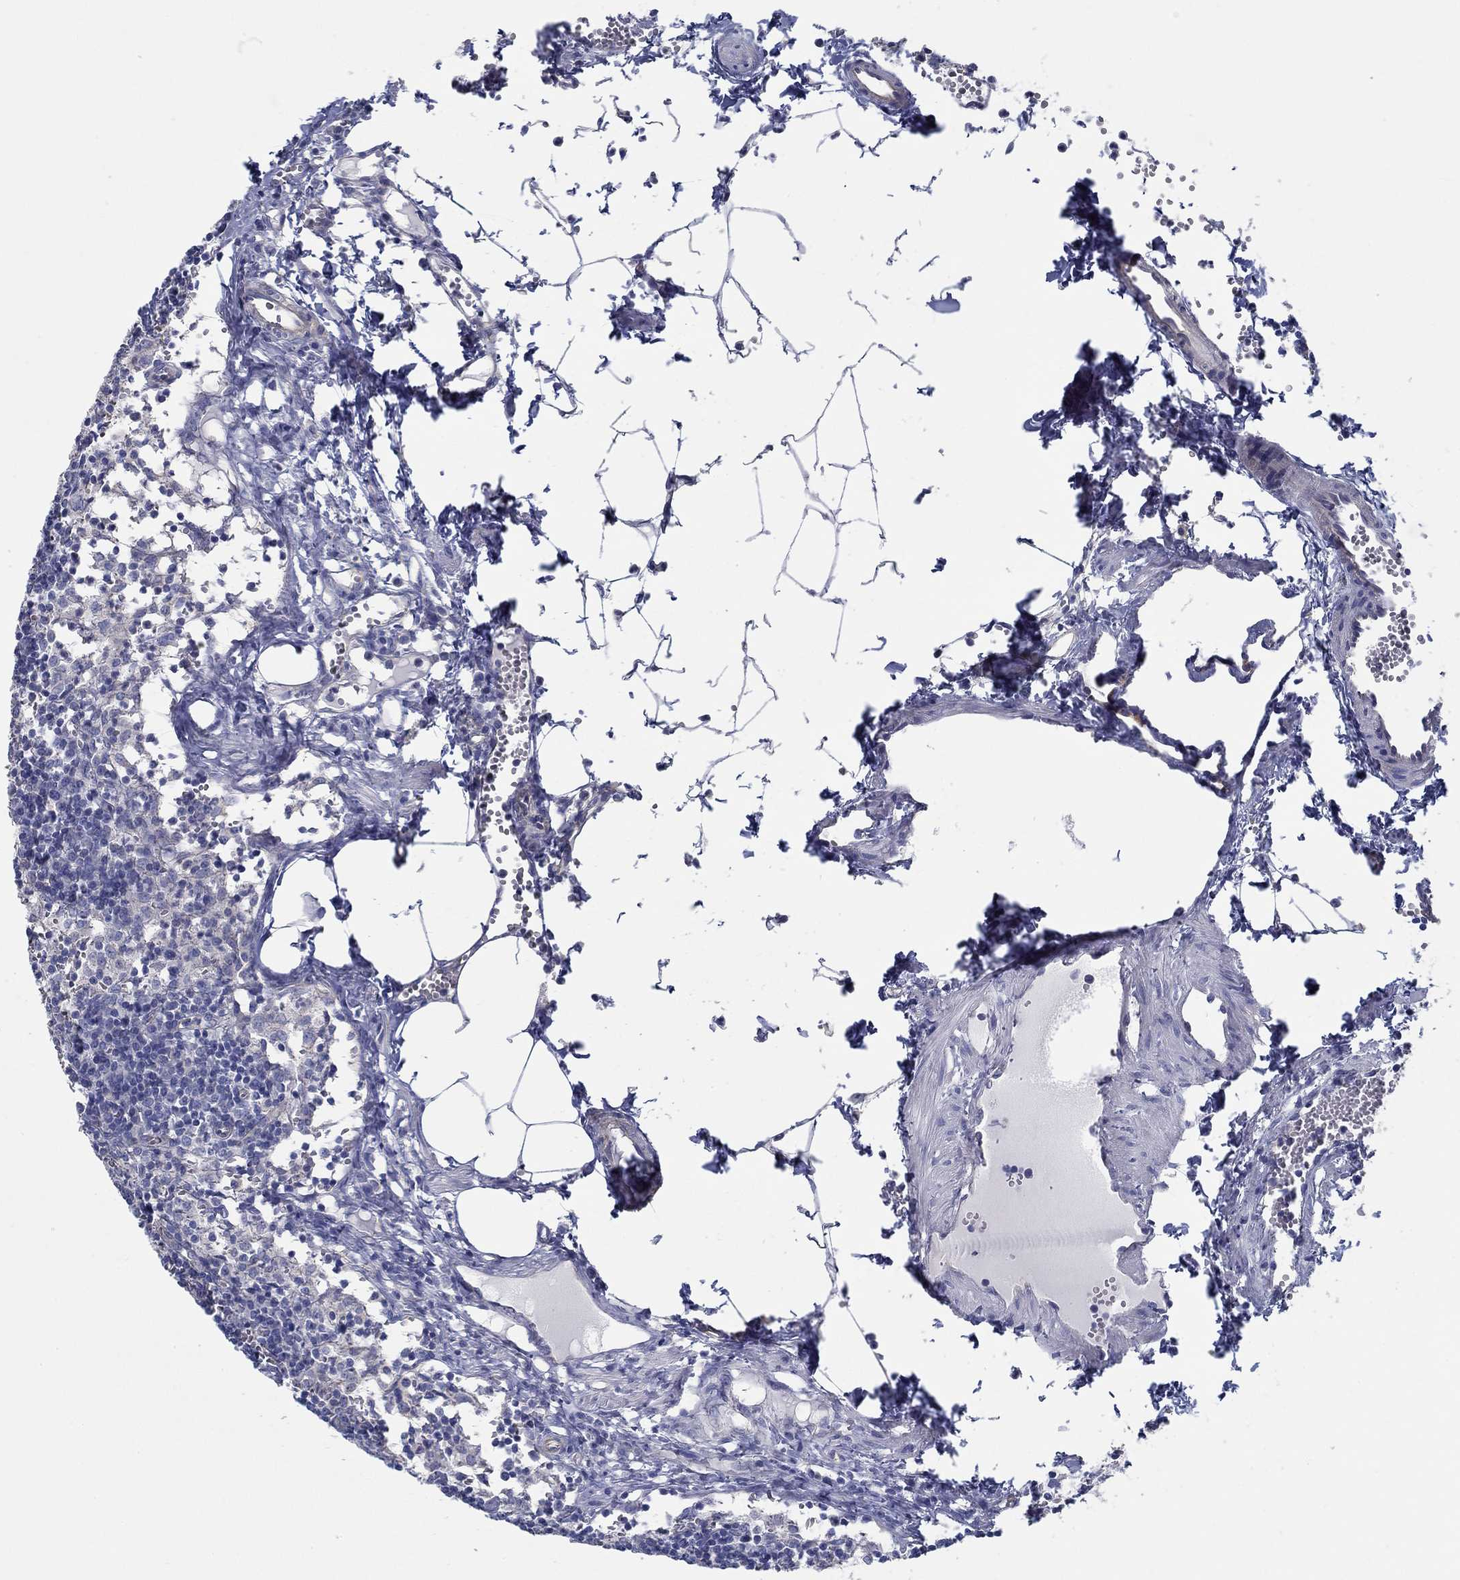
{"staining": {"intensity": "negative", "quantity": "none", "location": "none"}, "tissue": "lymph node", "cell_type": "Germinal center cells", "image_type": "normal", "snomed": [{"axis": "morphology", "description": "Normal tissue, NOS"}, {"axis": "topography", "description": "Lymph node"}], "caption": "A high-resolution micrograph shows IHC staining of unremarkable lymph node, which exhibits no significant positivity in germinal center cells.", "gene": "BBOF1", "patient": {"sex": "female", "age": 52}}